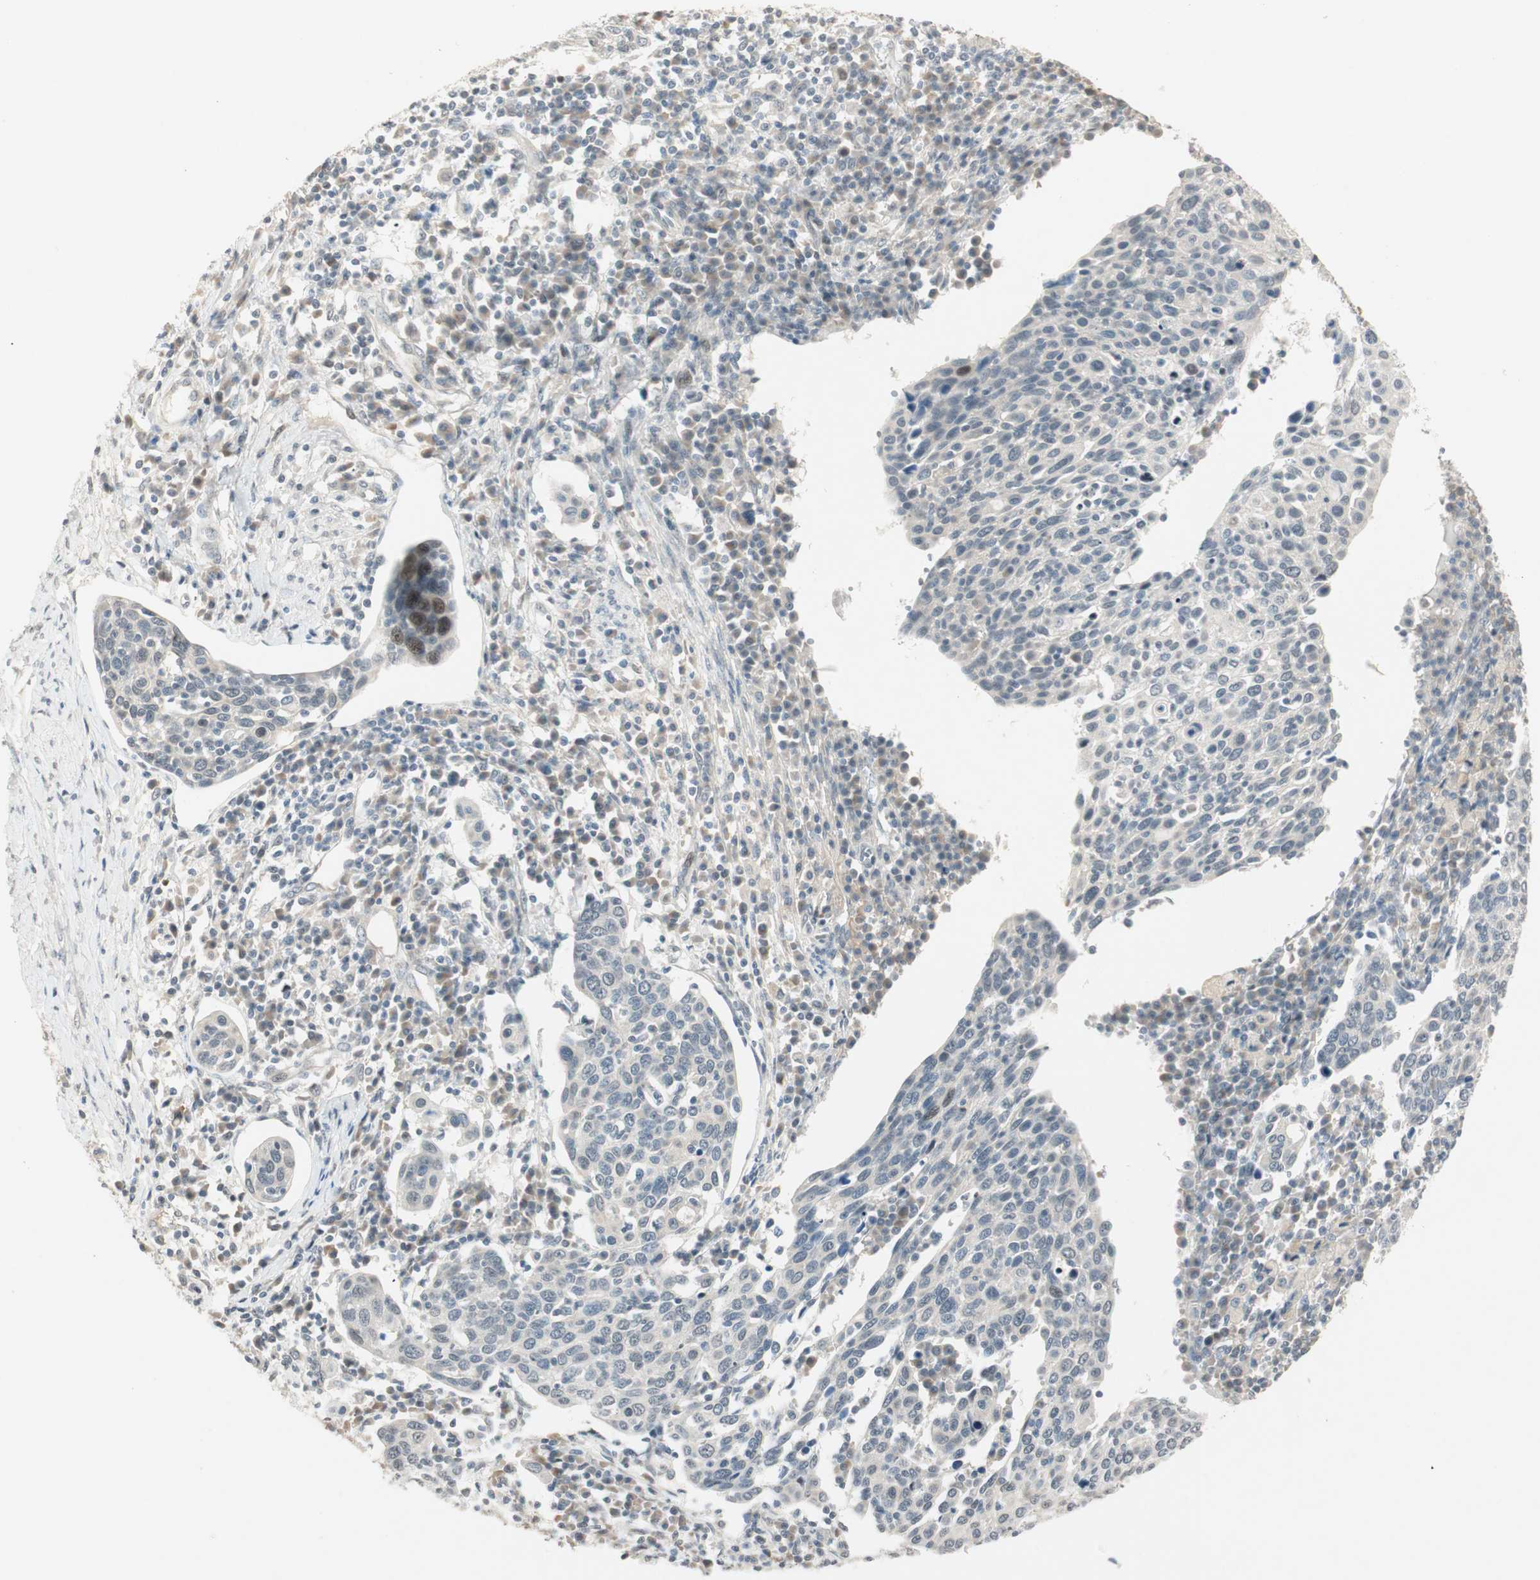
{"staining": {"intensity": "negative", "quantity": "none", "location": "none"}, "tissue": "cervical cancer", "cell_type": "Tumor cells", "image_type": "cancer", "snomed": [{"axis": "morphology", "description": "Squamous cell carcinoma, NOS"}, {"axis": "topography", "description": "Cervix"}], "caption": "The micrograph demonstrates no staining of tumor cells in squamous cell carcinoma (cervical).", "gene": "ACSL5", "patient": {"sex": "female", "age": 40}}